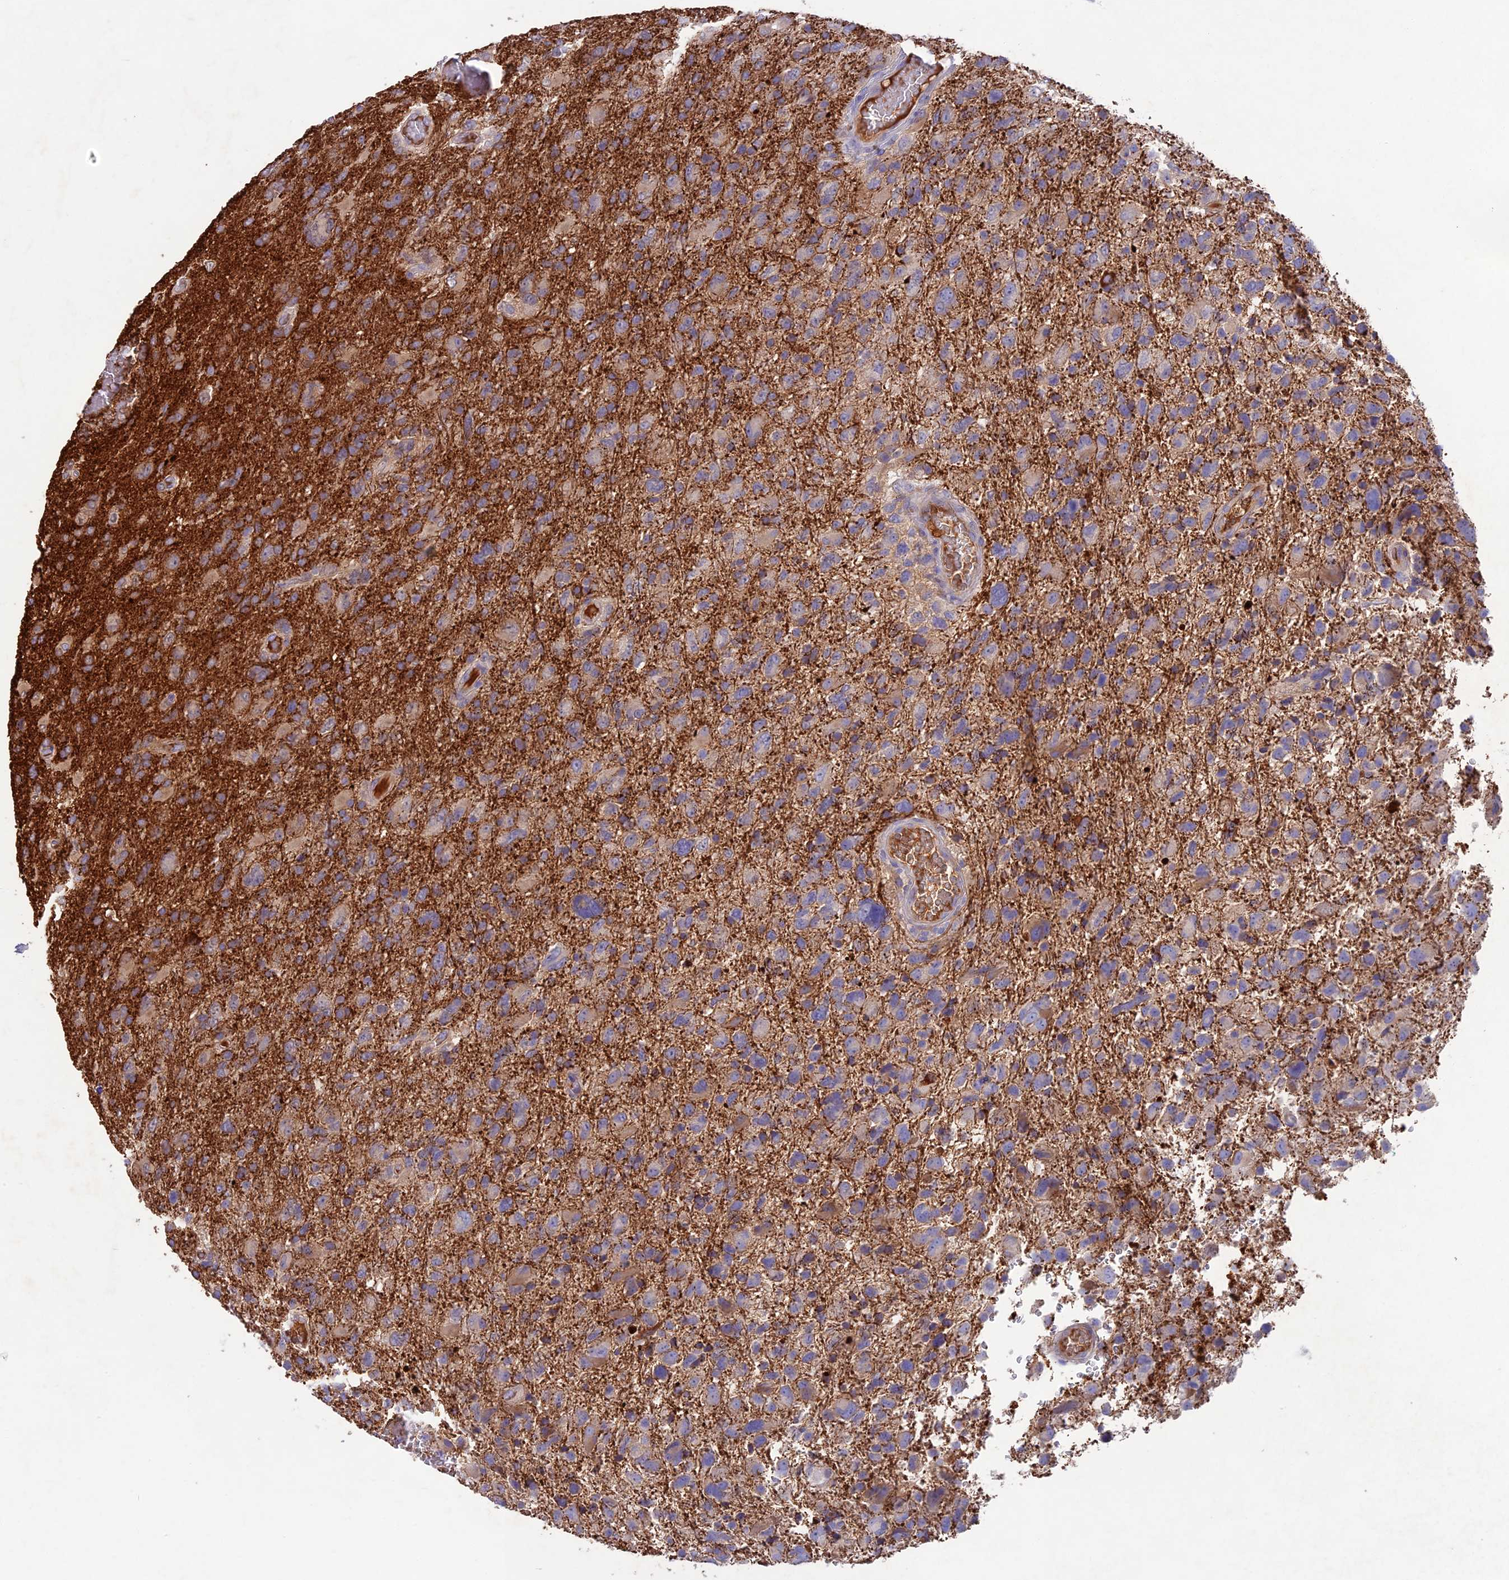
{"staining": {"intensity": "negative", "quantity": "none", "location": "none"}, "tissue": "glioma", "cell_type": "Tumor cells", "image_type": "cancer", "snomed": [{"axis": "morphology", "description": "Glioma, malignant, High grade"}, {"axis": "topography", "description": "Brain"}], "caption": "A high-resolution histopathology image shows IHC staining of glioma, which displays no significant staining in tumor cells. (DAB (3,3'-diaminobenzidine) IHC with hematoxylin counter stain).", "gene": "SNAP91", "patient": {"sex": "male", "age": 61}}